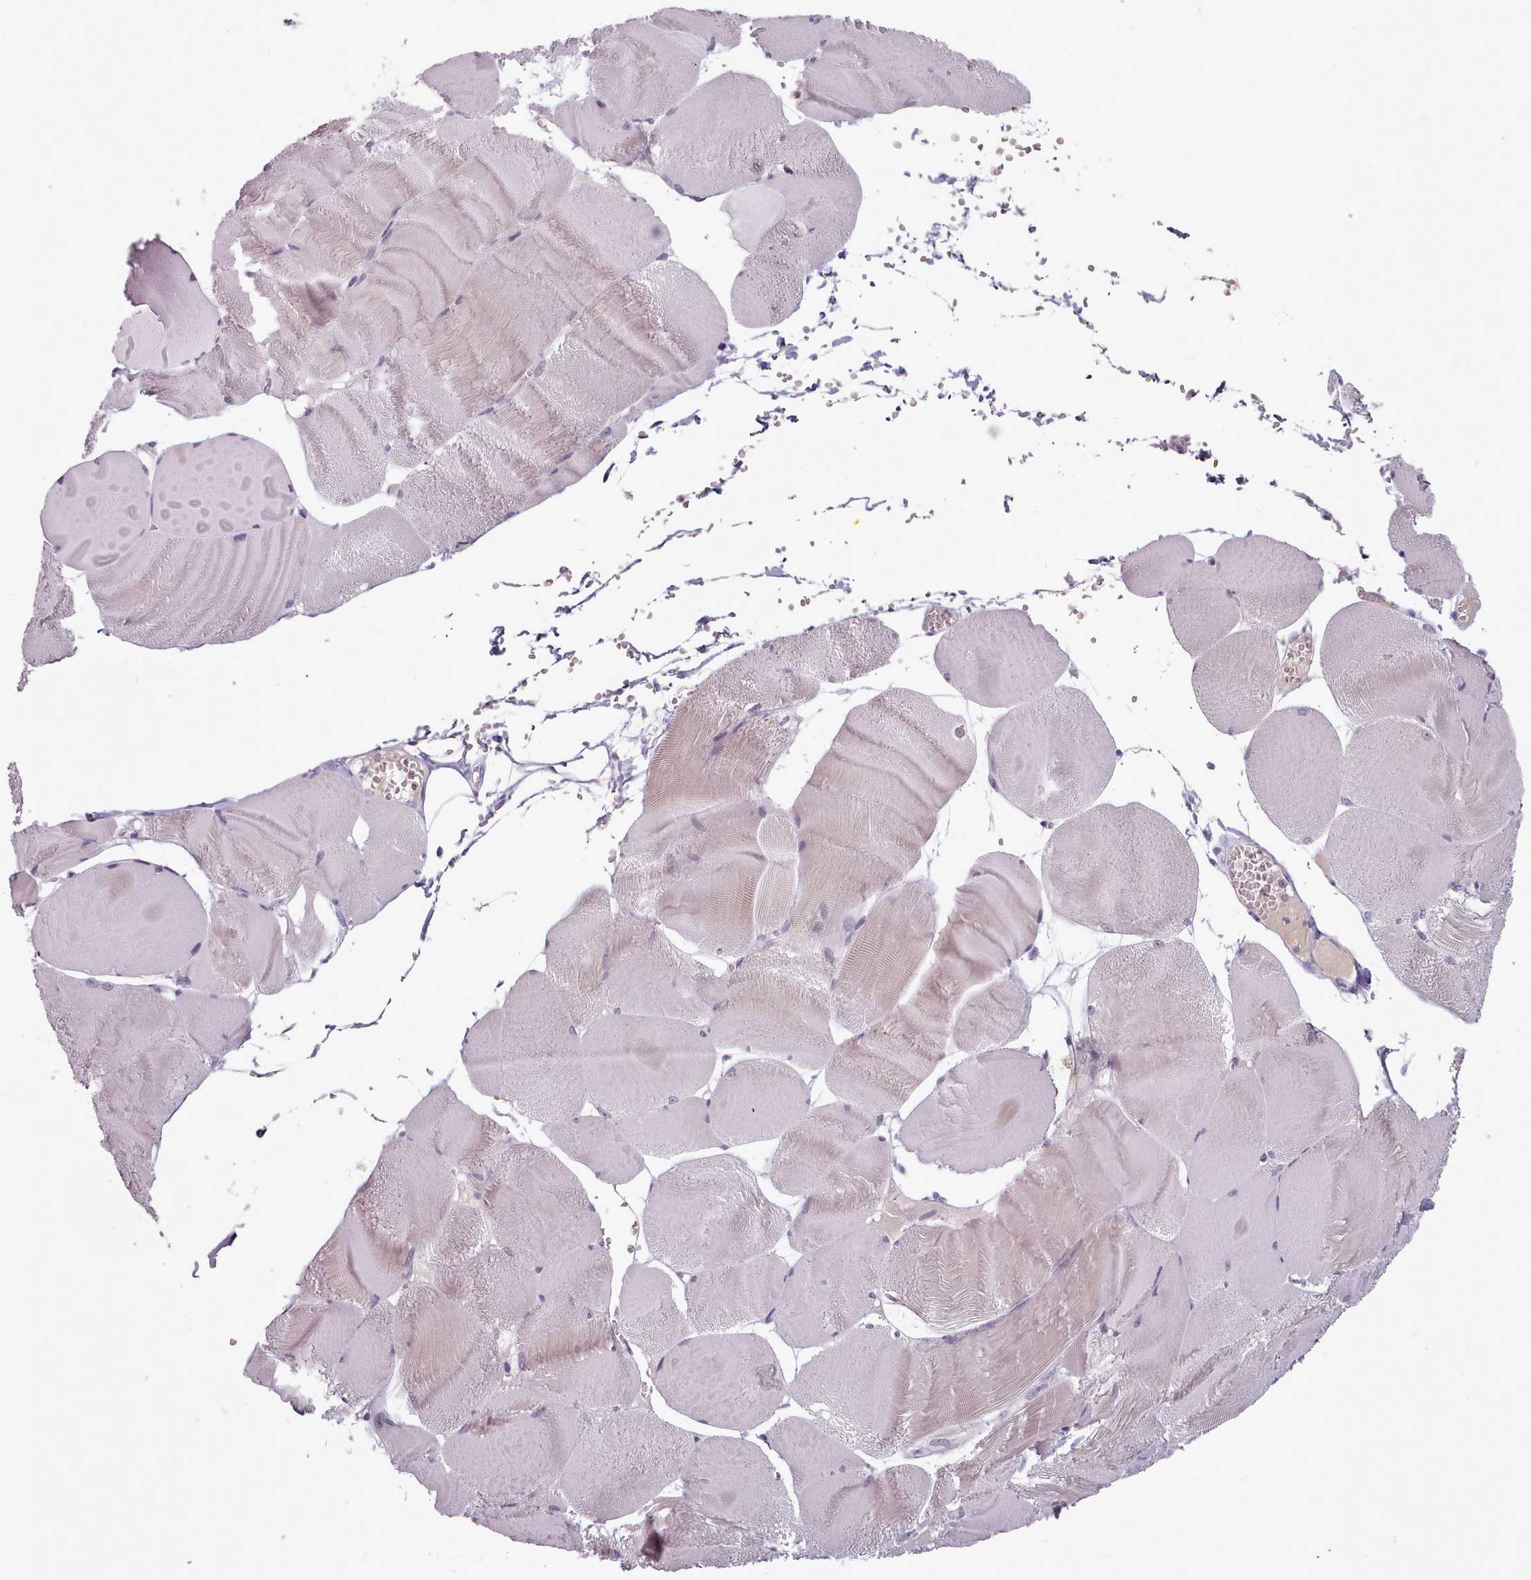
{"staining": {"intensity": "weak", "quantity": "<25%", "location": "cytoplasmic/membranous"}, "tissue": "skeletal muscle", "cell_type": "Myocytes", "image_type": "normal", "snomed": [{"axis": "morphology", "description": "Normal tissue, NOS"}, {"axis": "morphology", "description": "Basal cell carcinoma"}, {"axis": "topography", "description": "Skeletal muscle"}], "caption": "A high-resolution photomicrograph shows immunohistochemistry staining of unremarkable skeletal muscle, which shows no significant positivity in myocytes.", "gene": "PBX4", "patient": {"sex": "female", "age": 64}}